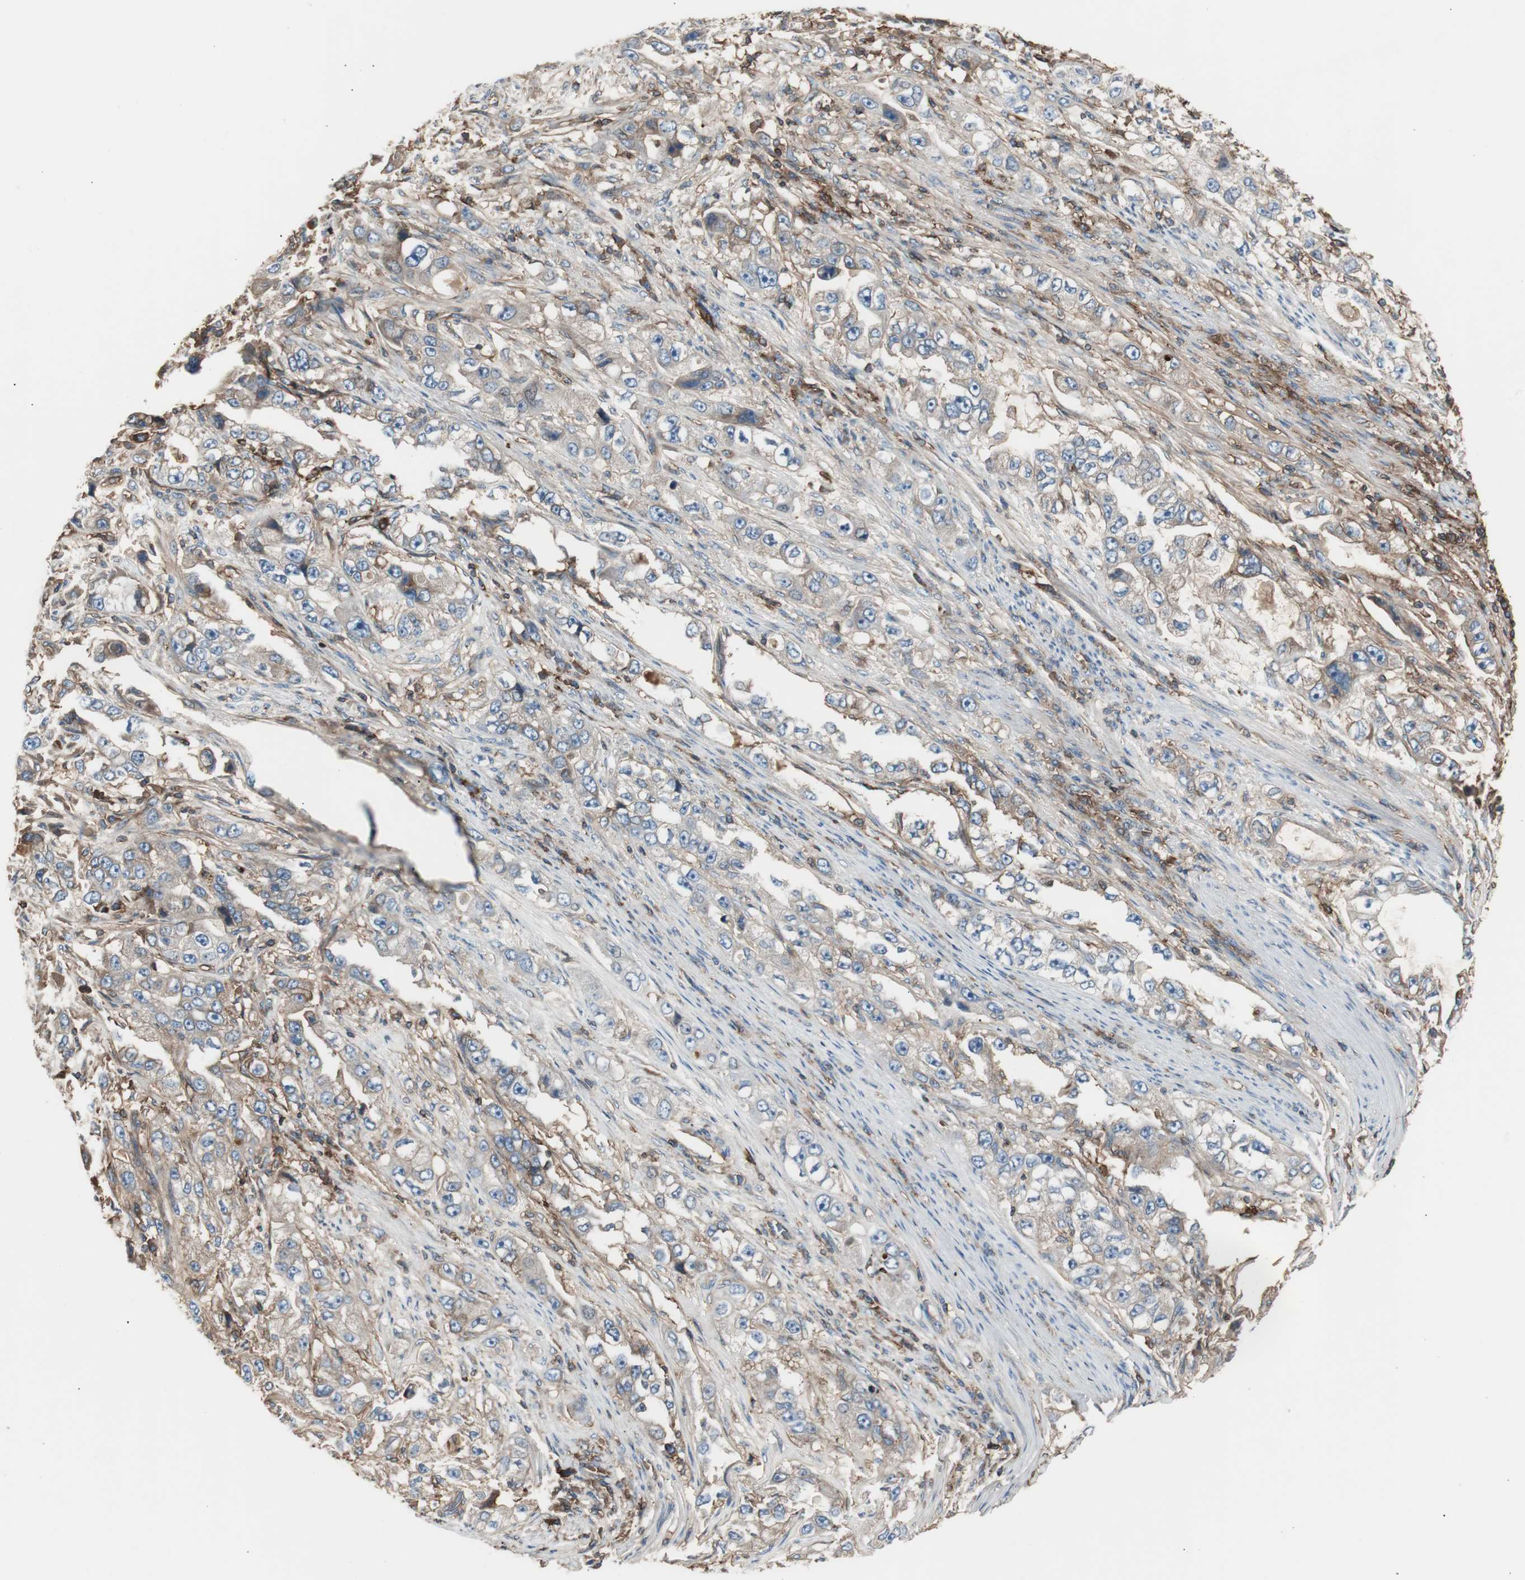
{"staining": {"intensity": "moderate", "quantity": "25%-75%", "location": "cytoplasmic/membranous"}, "tissue": "stomach cancer", "cell_type": "Tumor cells", "image_type": "cancer", "snomed": [{"axis": "morphology", "description": "Adenocarcinoma, NOS"}, {"axis": "topography", "description": "Stomach, lower"}], "caption": "Brown immunohistochemical staining in stomach cancer (adenocarcinoma) exhibits moderate cytoplasmic/membranous expression in approximately 25%-75% of tumor cells.", "gene": "B2M", "patient": {"sex": "female", "age": 93}}